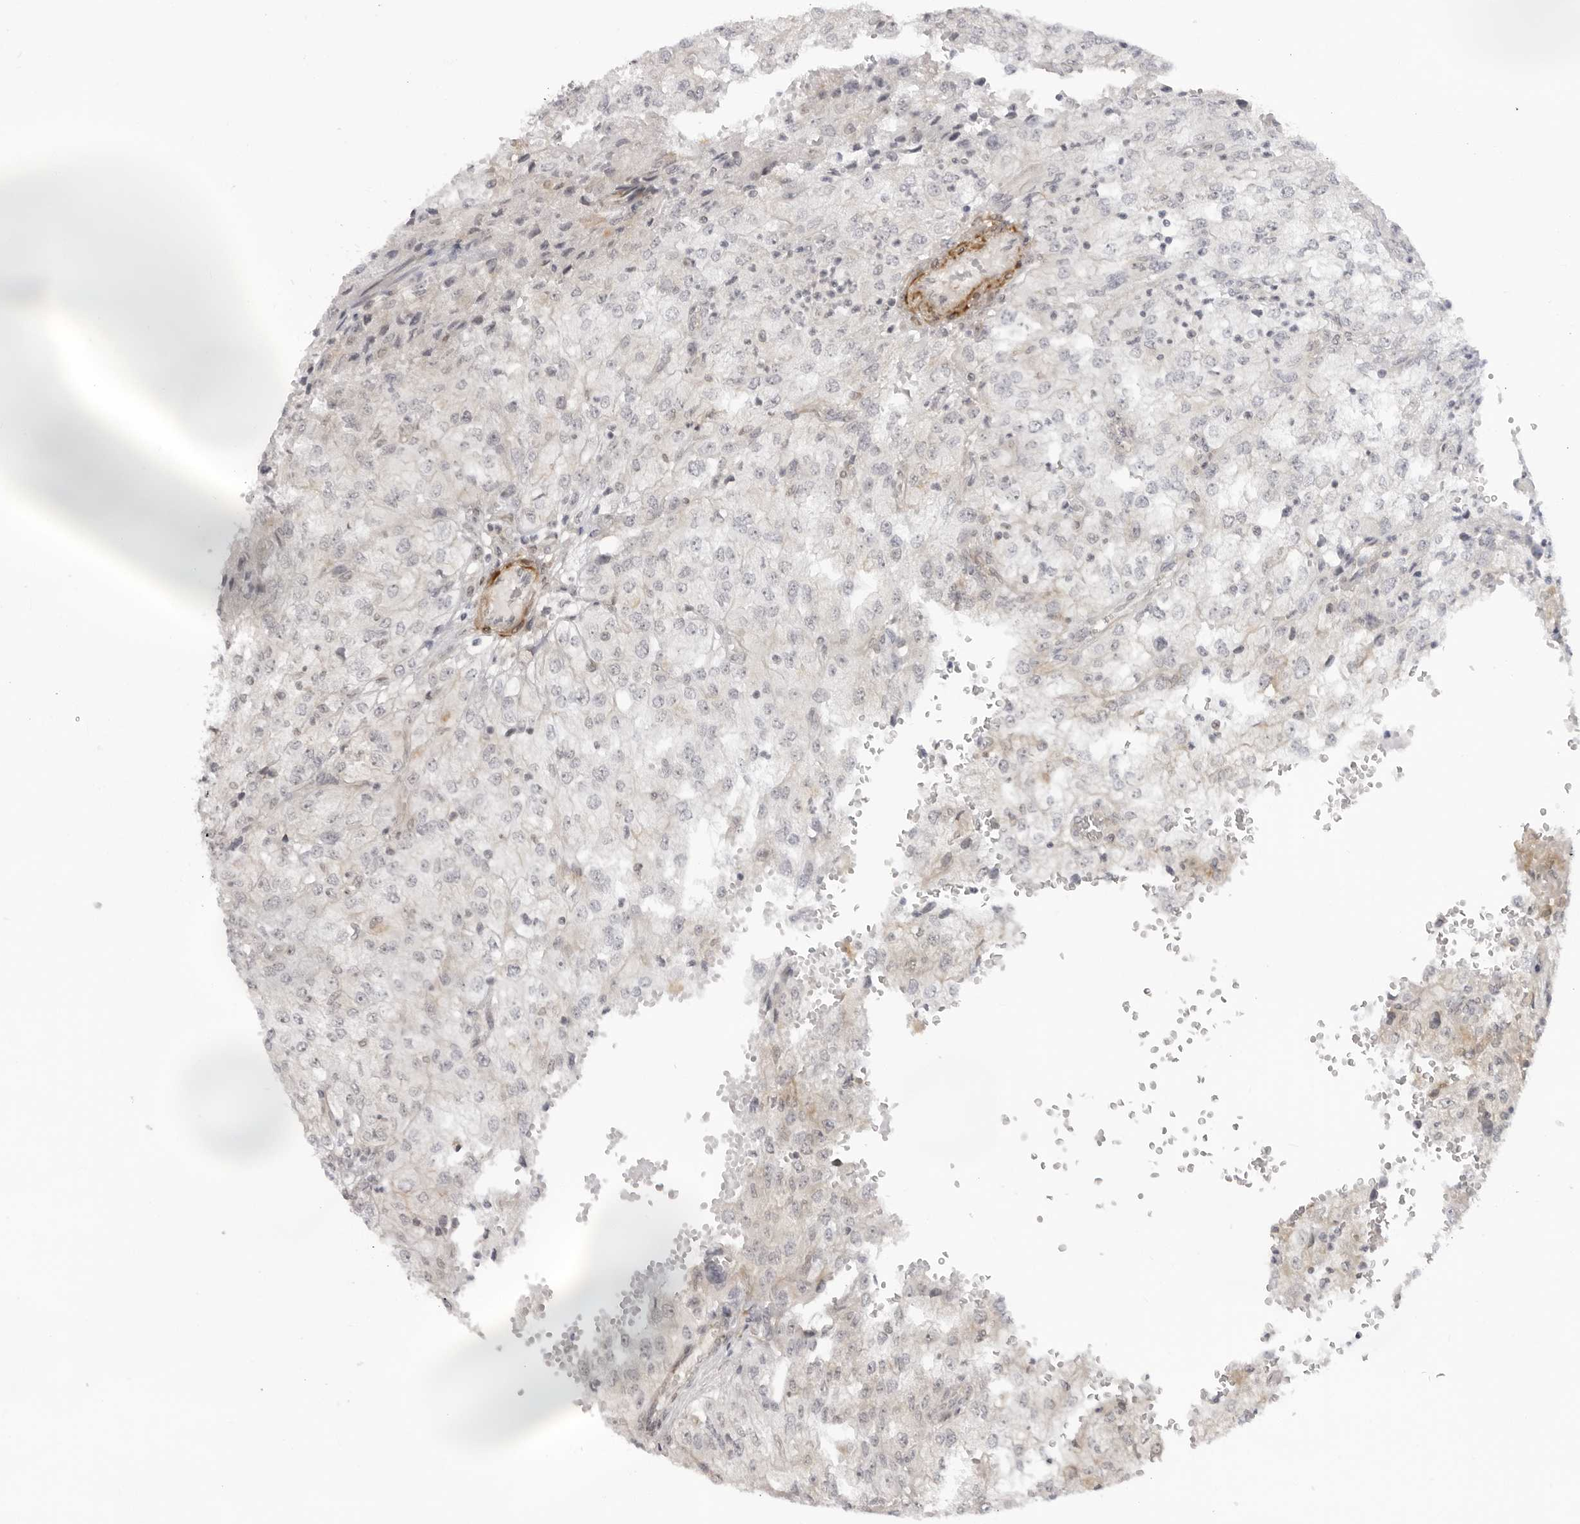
{"staining": {"intensity": "negative", "quantity": "none", "location": "none"}, "tissue": "renal cancer", "cell_type": "Tumor cells", "image_type": "cancer", "snomed": [{"axis": "morphology", "description": "Adenocarcinoma, NOS"}, {"axis": "topography", "description": "Kidney"}], "caption": "Immunohistochemistry (IHC) of human renal cancer displays no staining in tumor cells. (DAB (3,3'-diaminobenzidine) immunohistochemistry, high magnification).", "gene": "SRGAP2", "patient": {"sex": "female", "age": 54}}